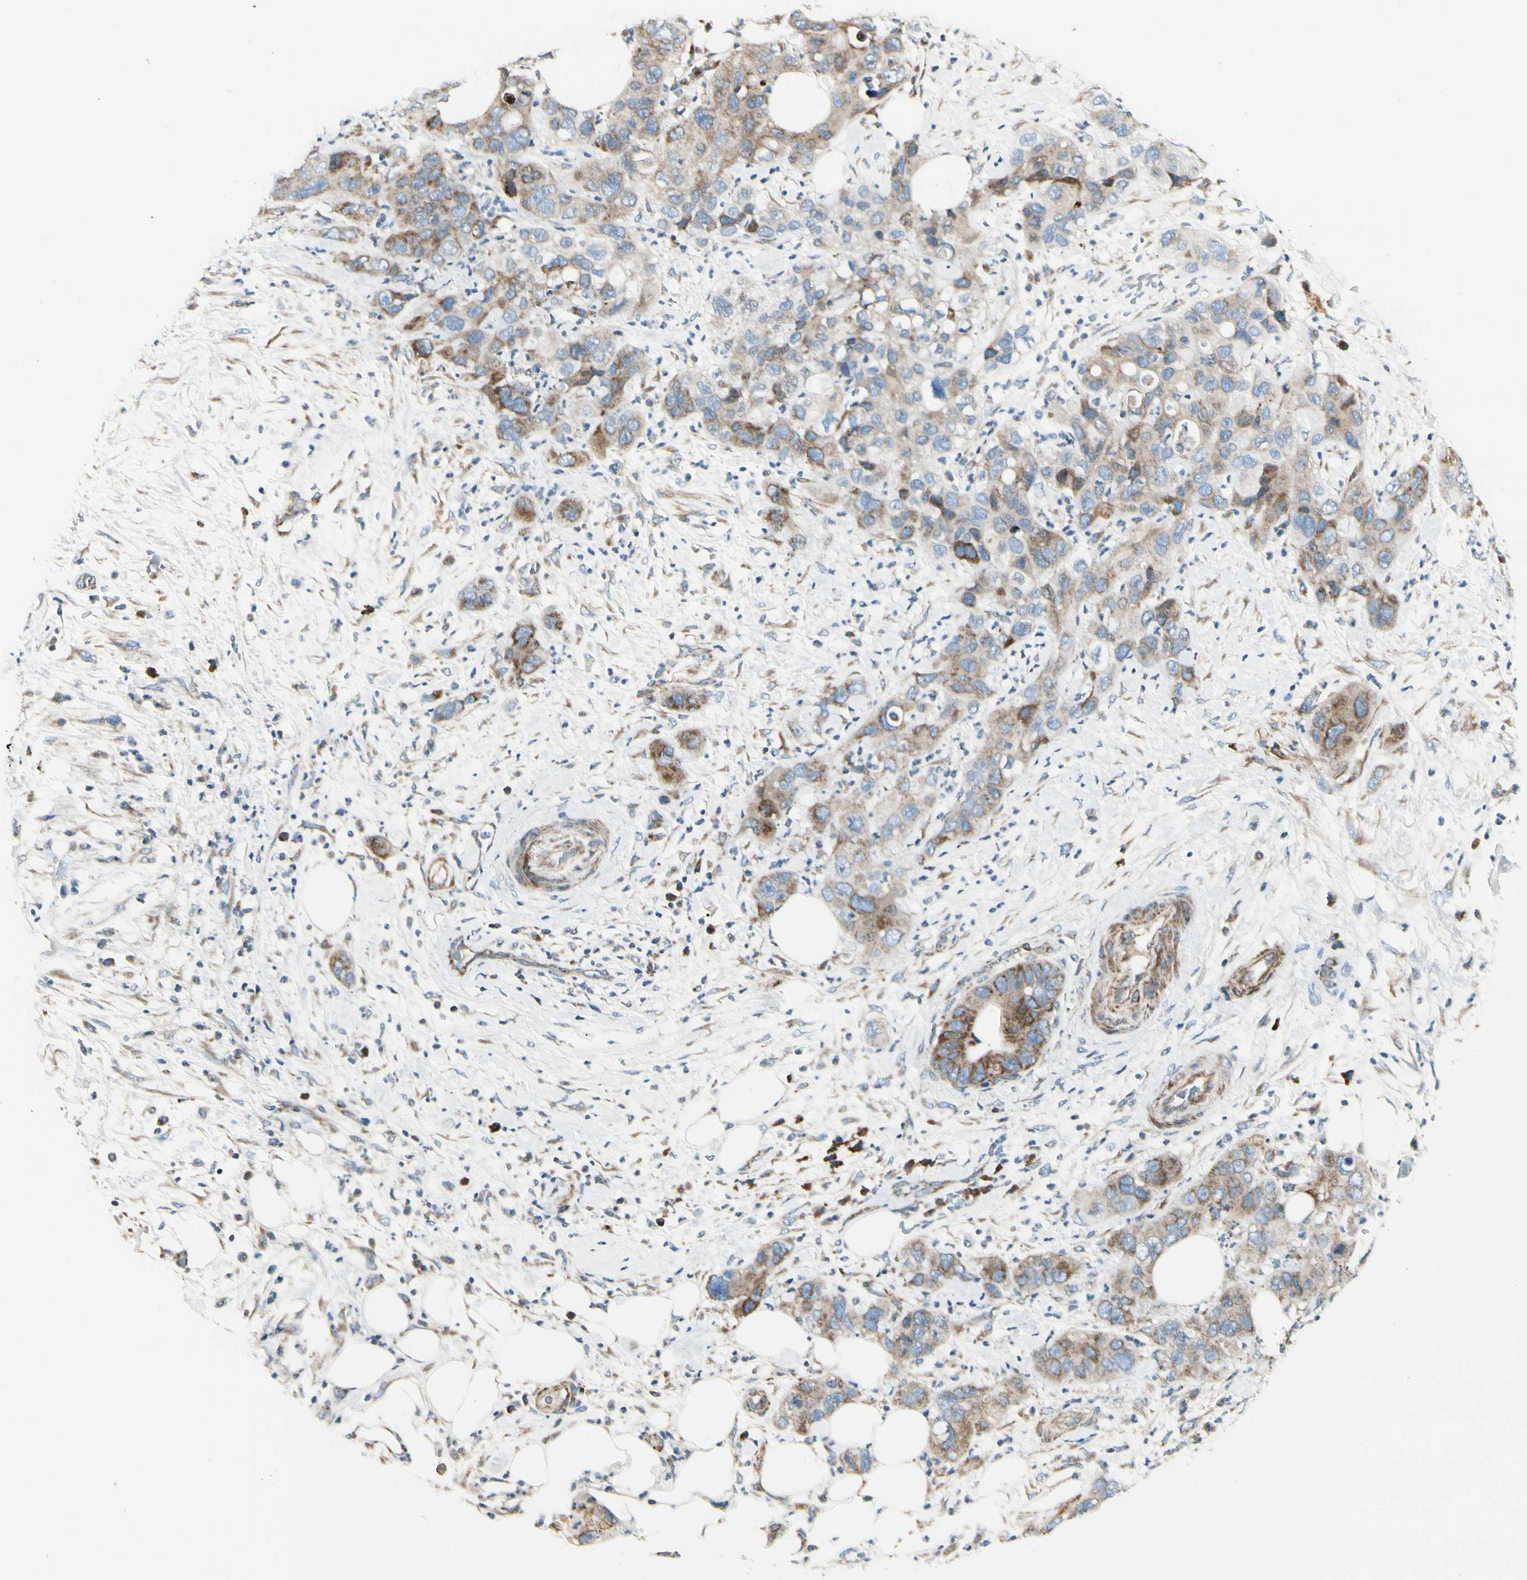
{"staining": {"intensity": "weak", "quantity": ">75%", "location": "cytoplasmic/membranous"}, "tissue": "pancreatic cancer", "cell_type": "Tumor cells", "image_type": "cancer", "snomed": [{"axis": "morphology", "description": "Adenocarcinoma, NOS"}, {"axis": "topography", "description": "Pancreas"}], "caption": "The micrograph exhibits a brown stain indicating the presence of a protein in the cytoplasmic/membranous of tumor cells in pancreatic cancer (adenocarcinoma). The staining was performed using DAB to visualize the protein expression in brown, while the nuclei were stained in blue with hematoxylin (Magnification: 20x).", "gene": "MRPL9", "patient": {"sex": "female", "age": 71}}